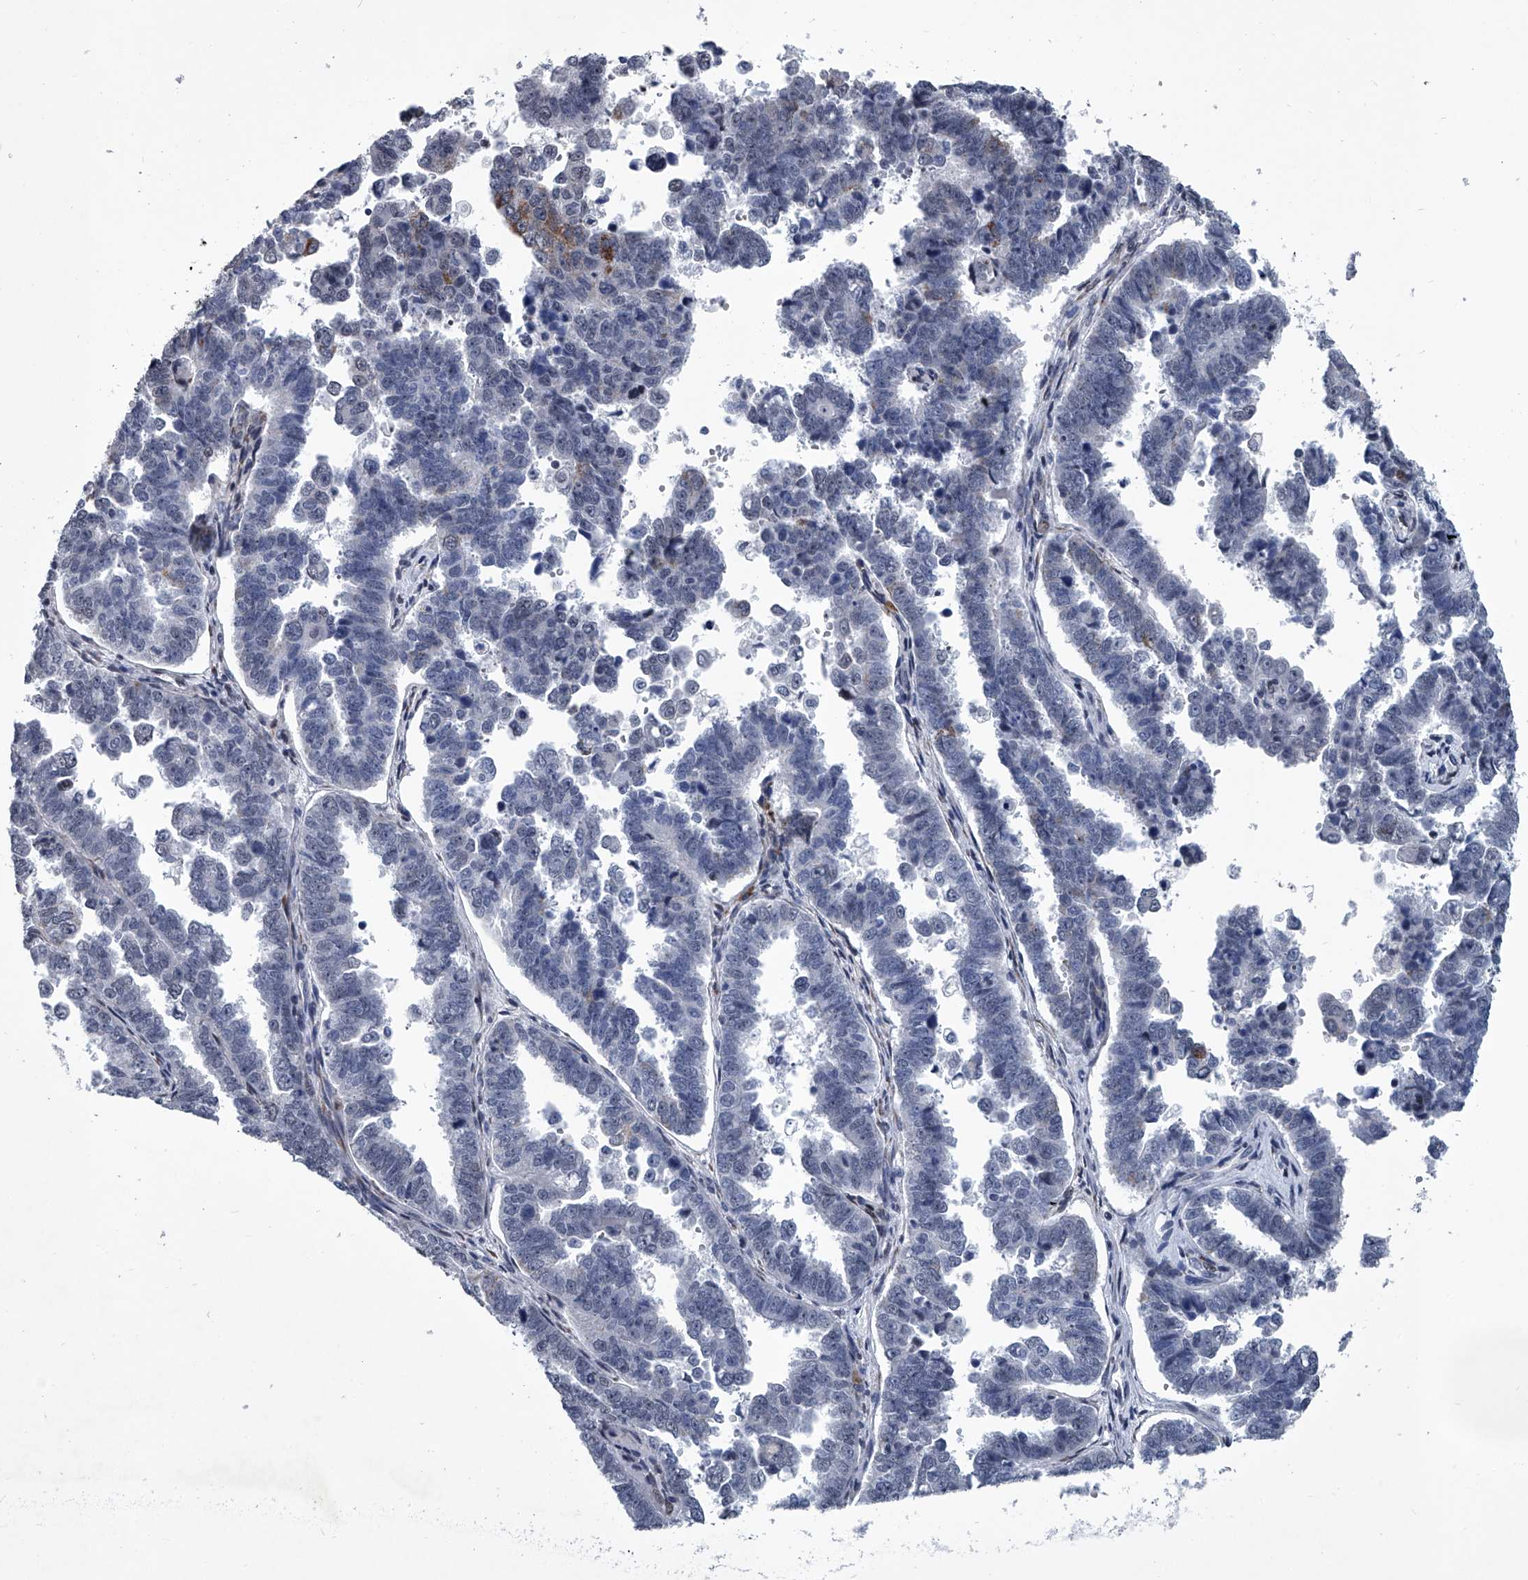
{"staining": {"intensity": "moderate", "quantity": "<25%", "location": "cytoplasmic/membranous"}, "tissue": "endometrial cancer", "cell_type": "Tumor cells", "image_type": "cancer", "snomed": [{"axis": "morphology", "description": "Adenocarcinoma, NOS"}, {"axis": "topography", "description": "Endometrium"}], "caption": "A micrograph of human endometrial cancer (adenocarcinoma) stained for a protein exhibits moderate cytoplasmic/membranous brown staining in tumor cells. The protein of interest is shown in brown color, while the nuclei are stained blue.", "gene": "PPP2R5D", "patient": {"sex": "female", "age": 75}}